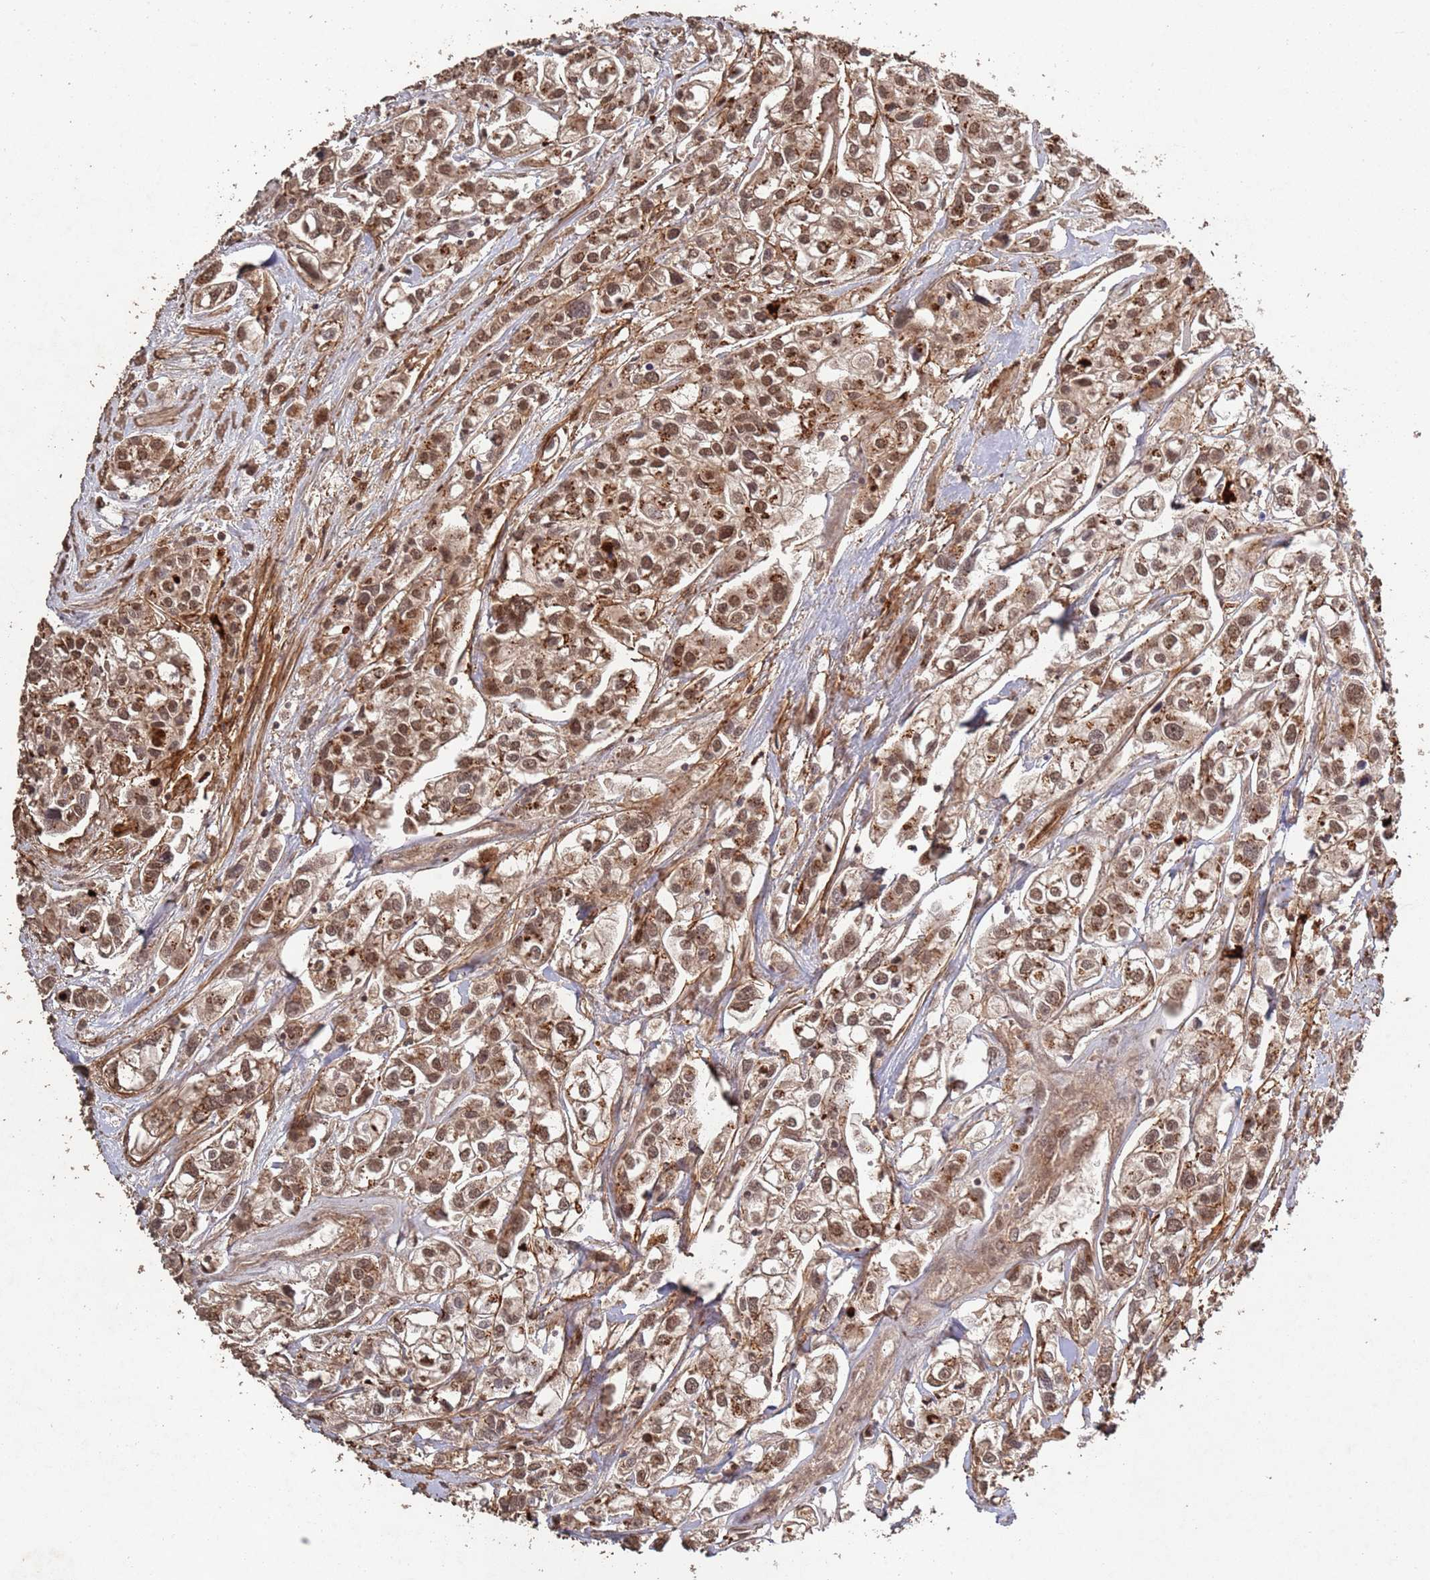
{"staining": {"intensity": "moderate", "quantity": ">75%", "location": "cytoplasmic/membranous,nuclear"}, "tissue": "urothelial cancer", "cell_type": "Tumor cells", "image_type": "cancer", "snomed": [{"axis": "morphology", "description": "Urothelial carcinoma, High grade"}, {"axis": "topography", "description": "Urinary bladder"}], "caption": "Urothelial carcinoma (high-grade) tissue demonstrates moderate cytoplasmic/membranous and nuclear expression in about >75% of tumor cells The staining was performed using DAB (3,3'-diaminobenzidine), with brown indicating positive protein expression. Nuclei are stained blue with hematoxylin.", "gene": "FRAT1", "patient": {"sex": "male", "age": 67}}